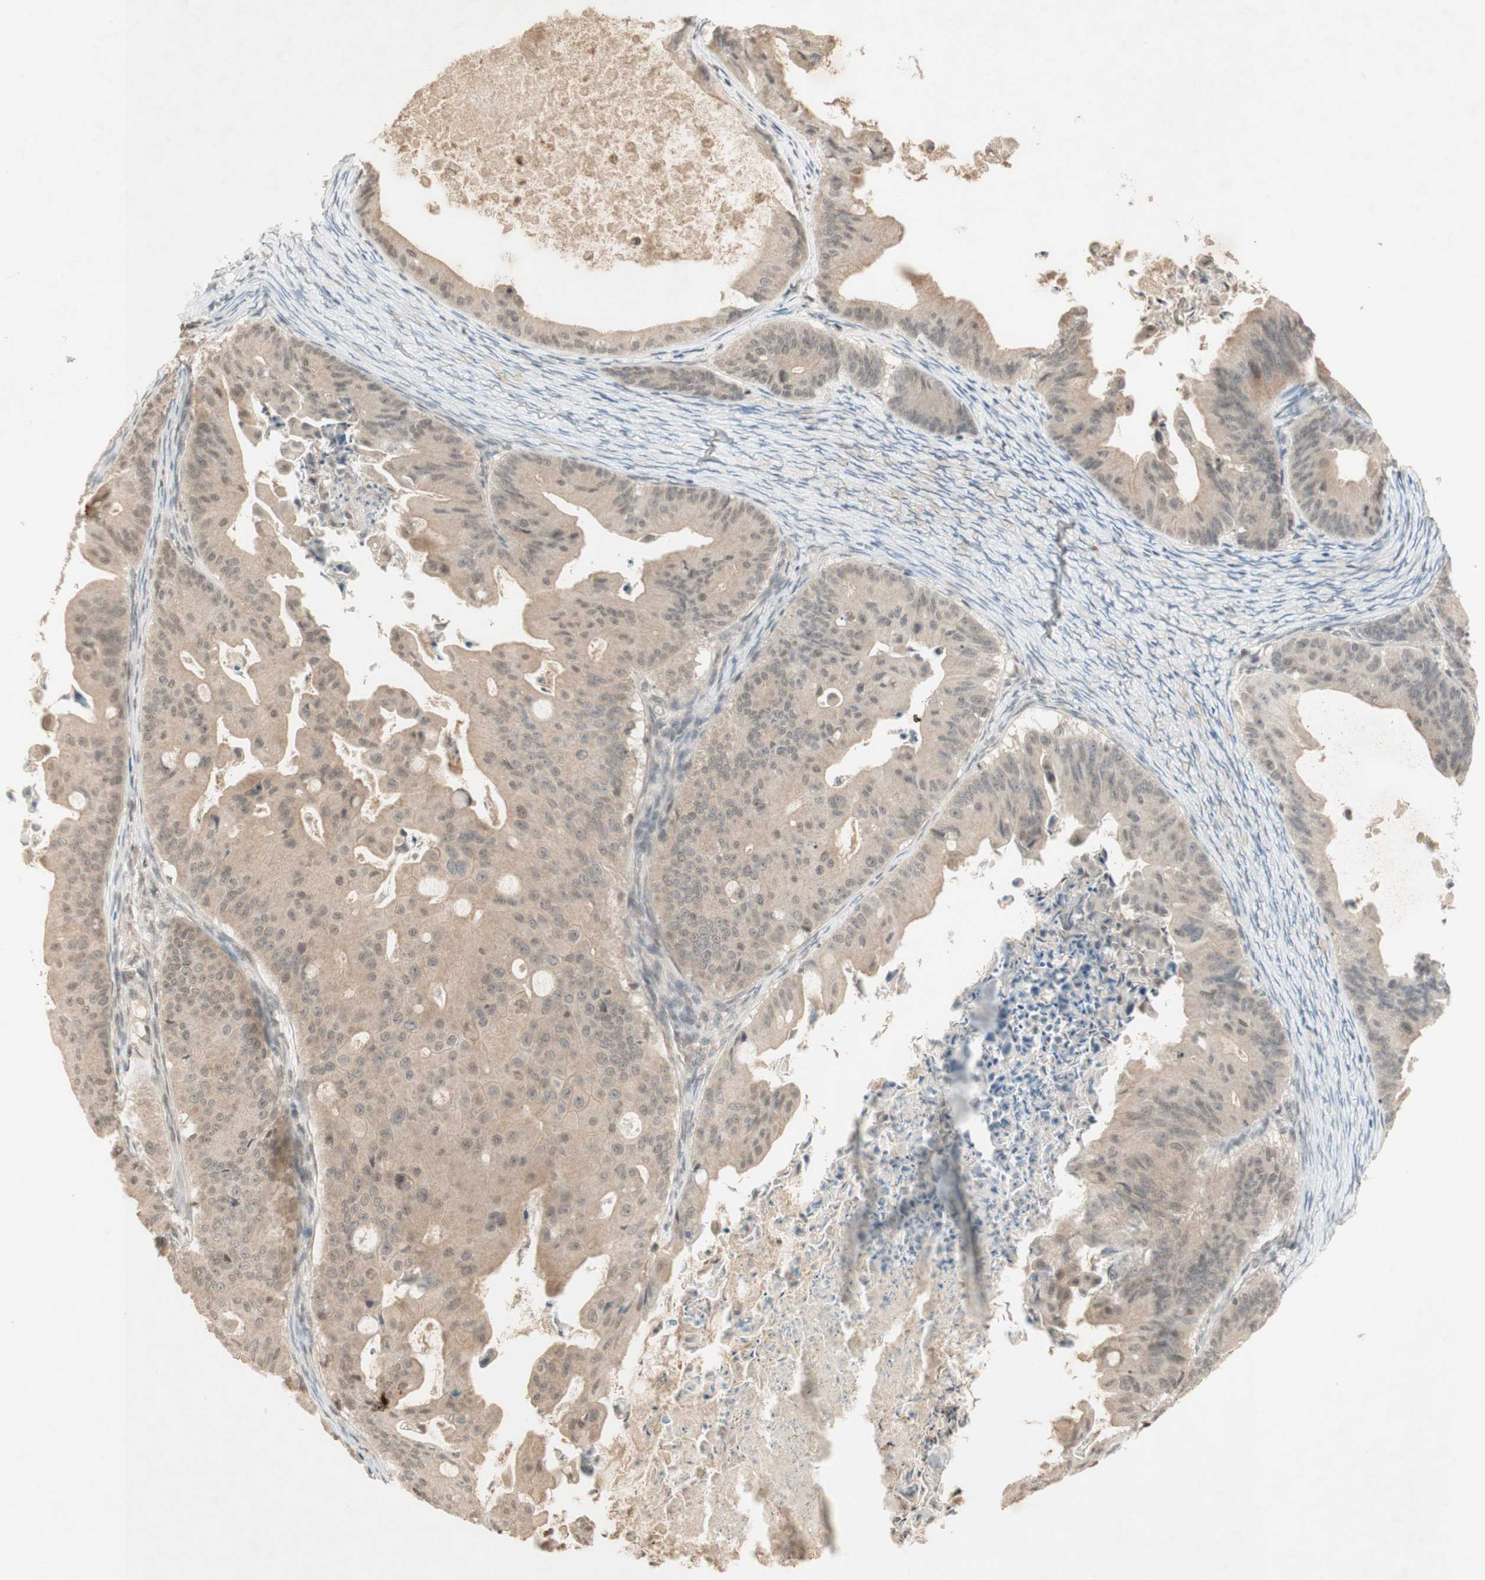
{"staining": {"intensity": "weak", "quantity": ">75%", "location": "cytoplasmic/membranous"}, "tissue": "ovarian cancer", "cell_type": "Tumor cells", "image_type": "cancer", "snomed": [{"axis": "morphology", "description": "Cystadenocarcinoma, mucinous, NOS"}, {"axis": "topography", "description": "Ovary"}], "caption": "This is a photomicrograph of immunohistochemistry (IHC) staining of ovarian cancer, which shows weak staining in the cytoplasmic/membranous of tumor cells.", "gene": "GLI1", "patient": {"sex": "female", "age": 37}}